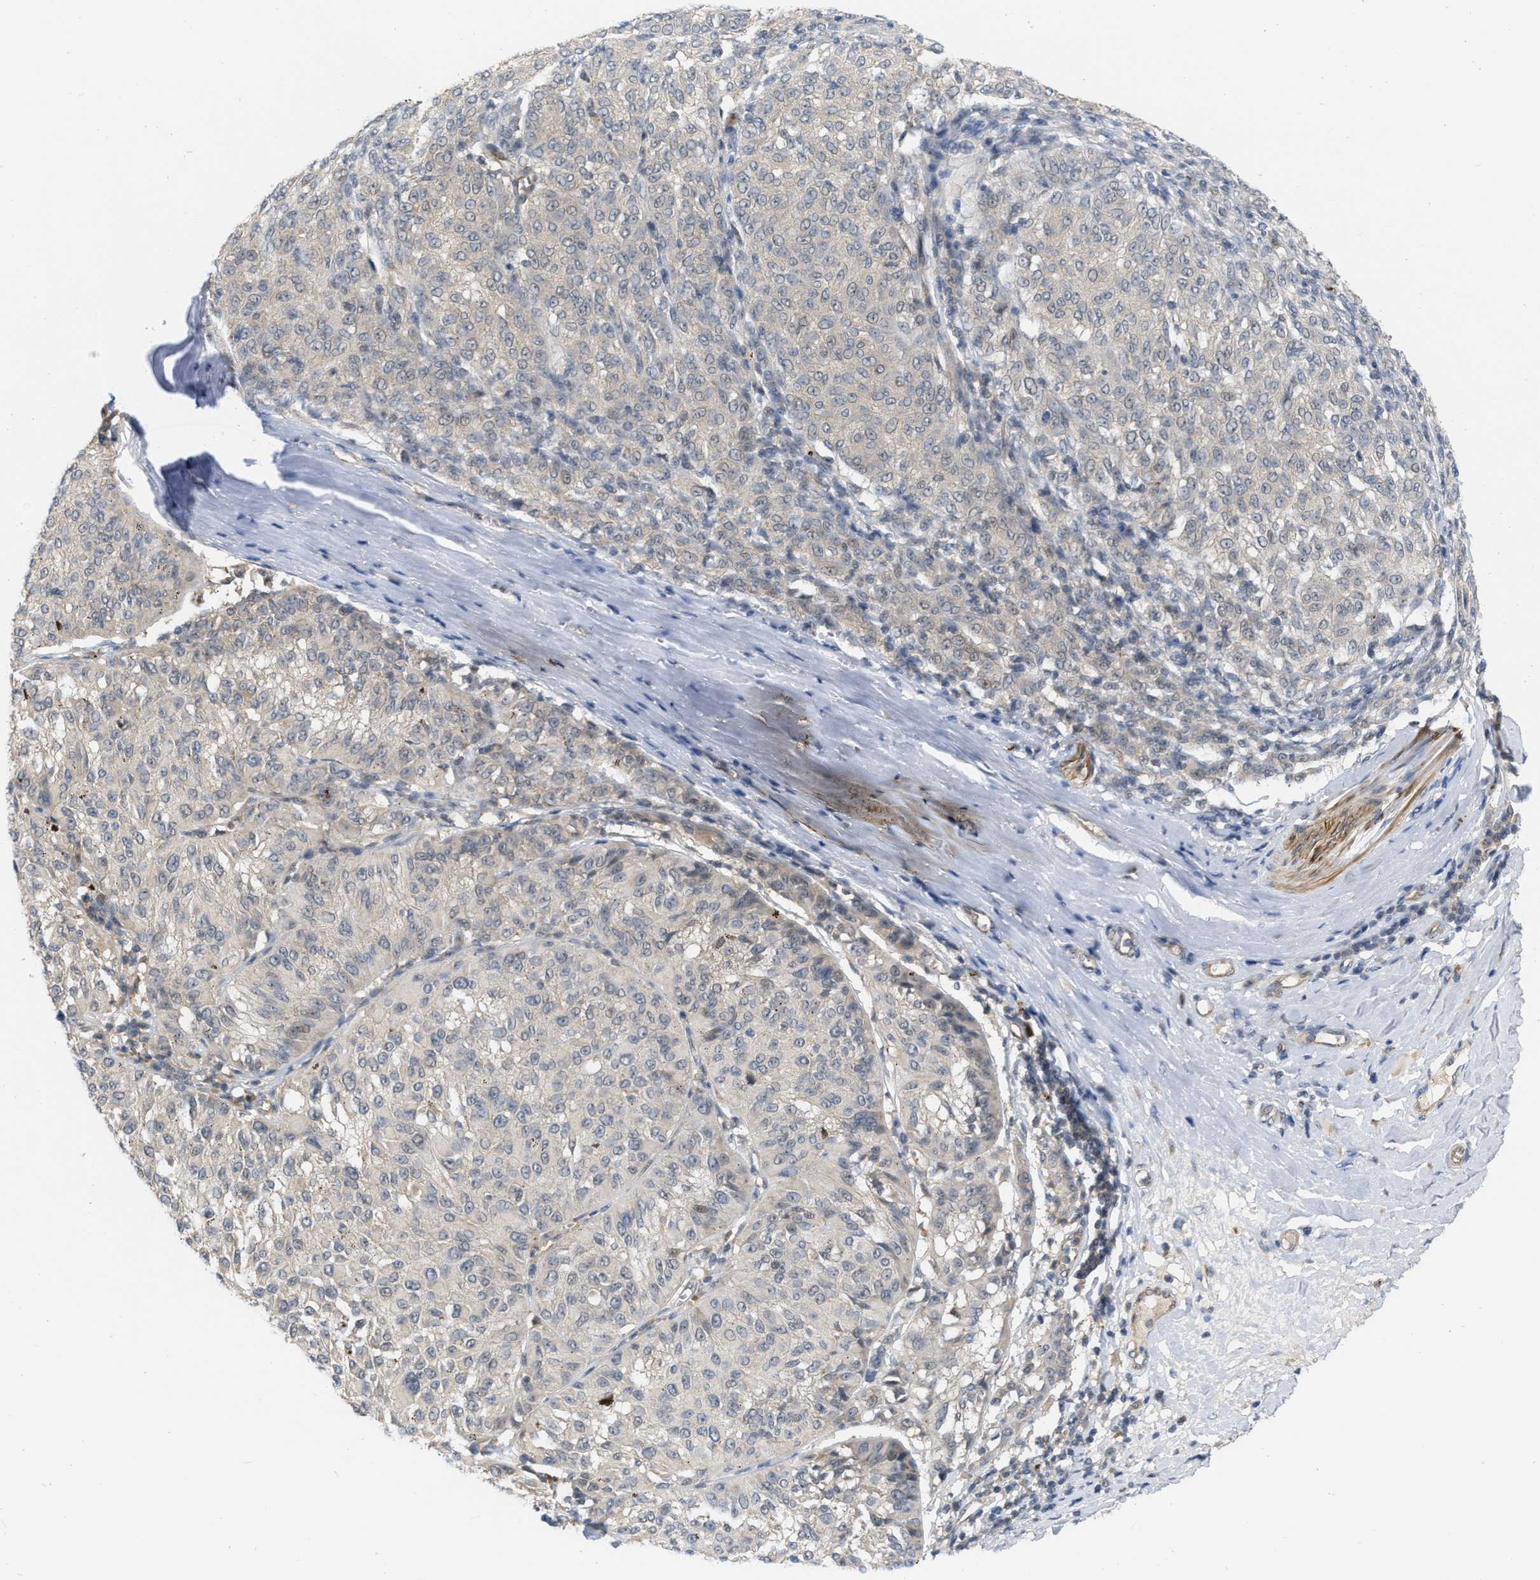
{"staining": {"intensity": "negative", "quantity": "none", "location": "none"}, "tissue": "melanoma", "cell_type": "Tumor cells", "image_type": "cancer", "snomed": [{"axis": "morphology", "description": "Malignant melanoma, NOS"}, {"axis": "topography", "description": "Skin"}], "caption": "Tumor cells are negative for brown protein staining in malignant melanoma. (Brightfield microscopy of DAB (3,3'-diaminobenzidine) immunohistochemistry (IHC) at high magnification).", "gene": "NAPEPLD", "patient": {"sex": "female", "age": 72}}